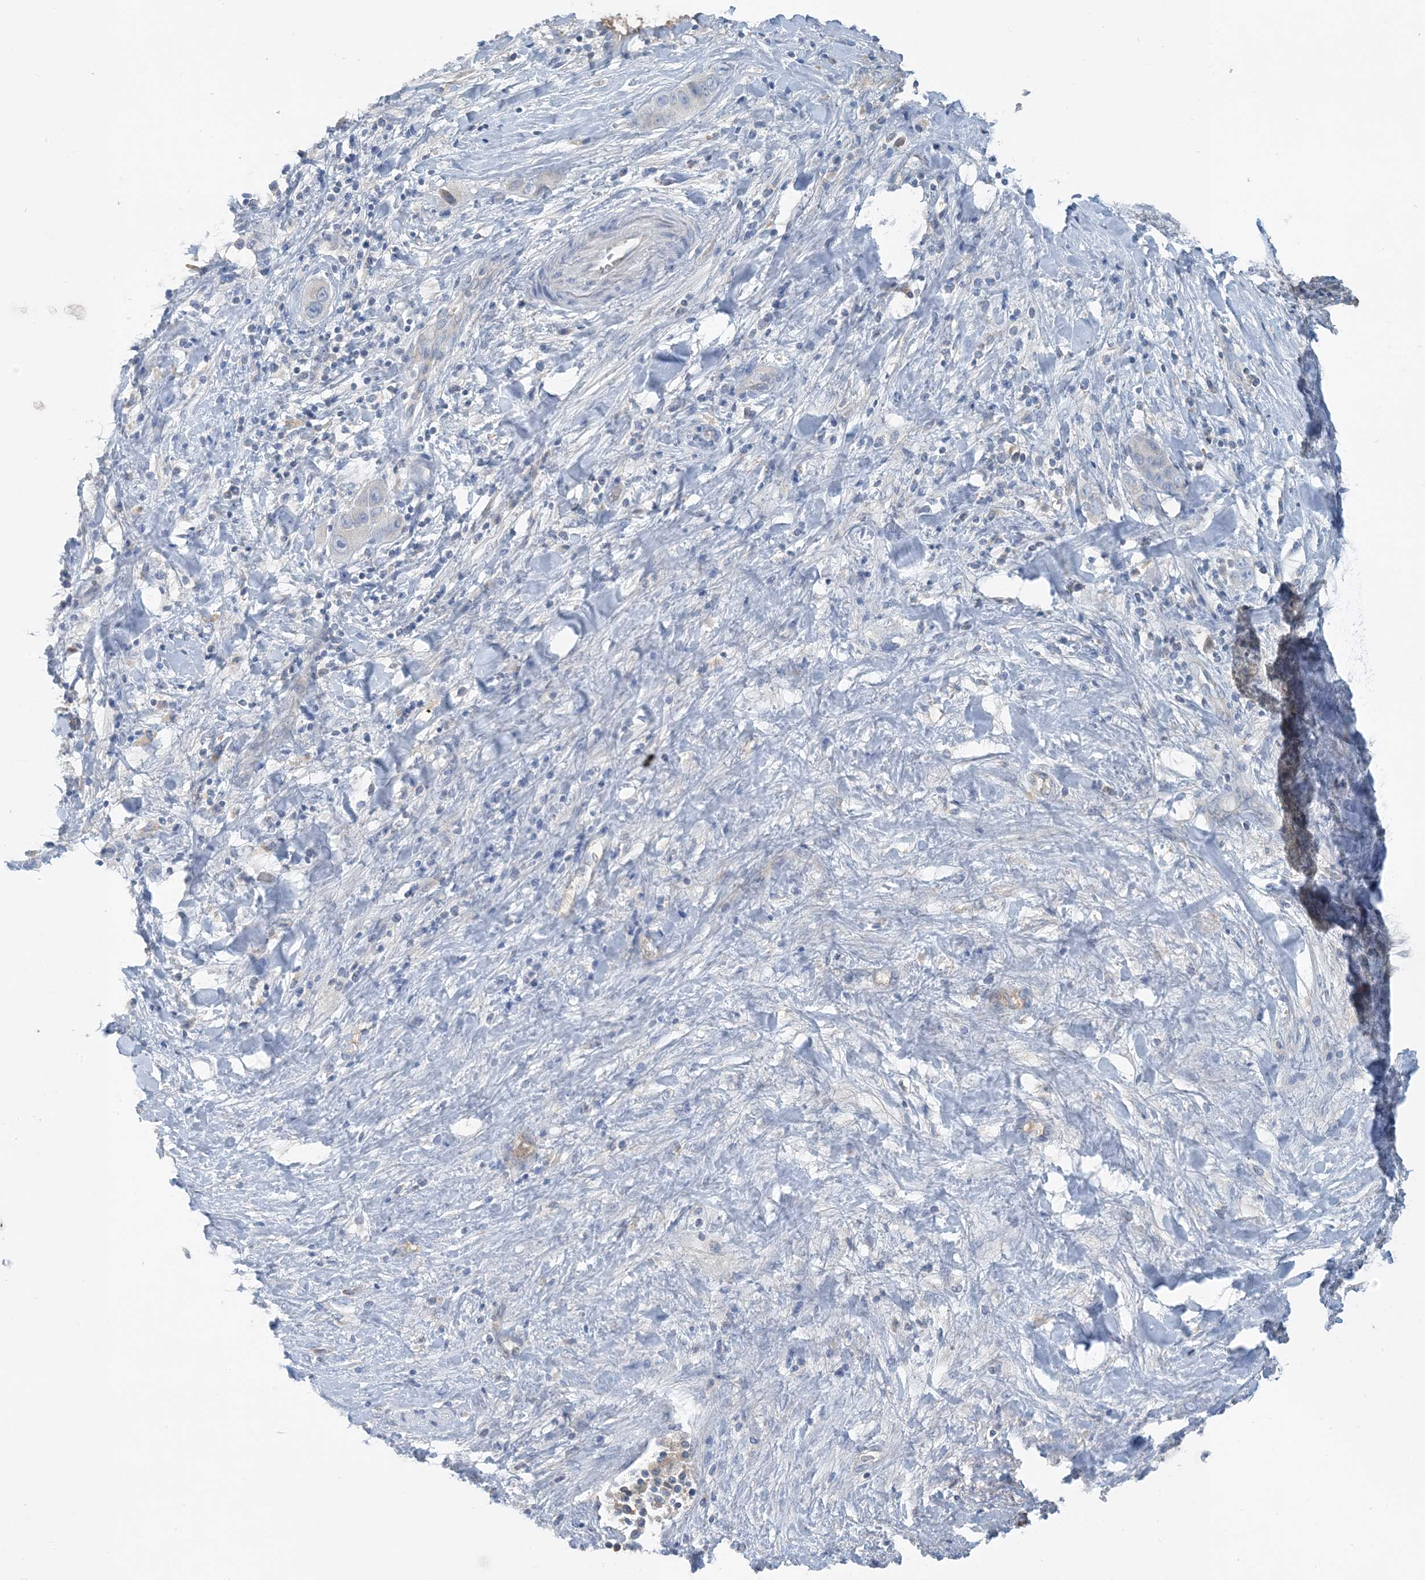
{"staining": {"intensity": "negative", "quantity": "none", "location": "none"}, "tissue": "liver cancer", "cell_type": "Tumor cells", "image_type": "cancer", "snomed": [{"axis": "morphology", "description": "Cholangiocarcinoma"}, {"axis": "topography", "description": "Liver"}], "caption": "Tumor cells show no significant protein positivity in liver cholangiocarcinoma. Nuclei are stained in blue.", "gene": "CTRL", "patient": {"sex": "female", "age": 52}}